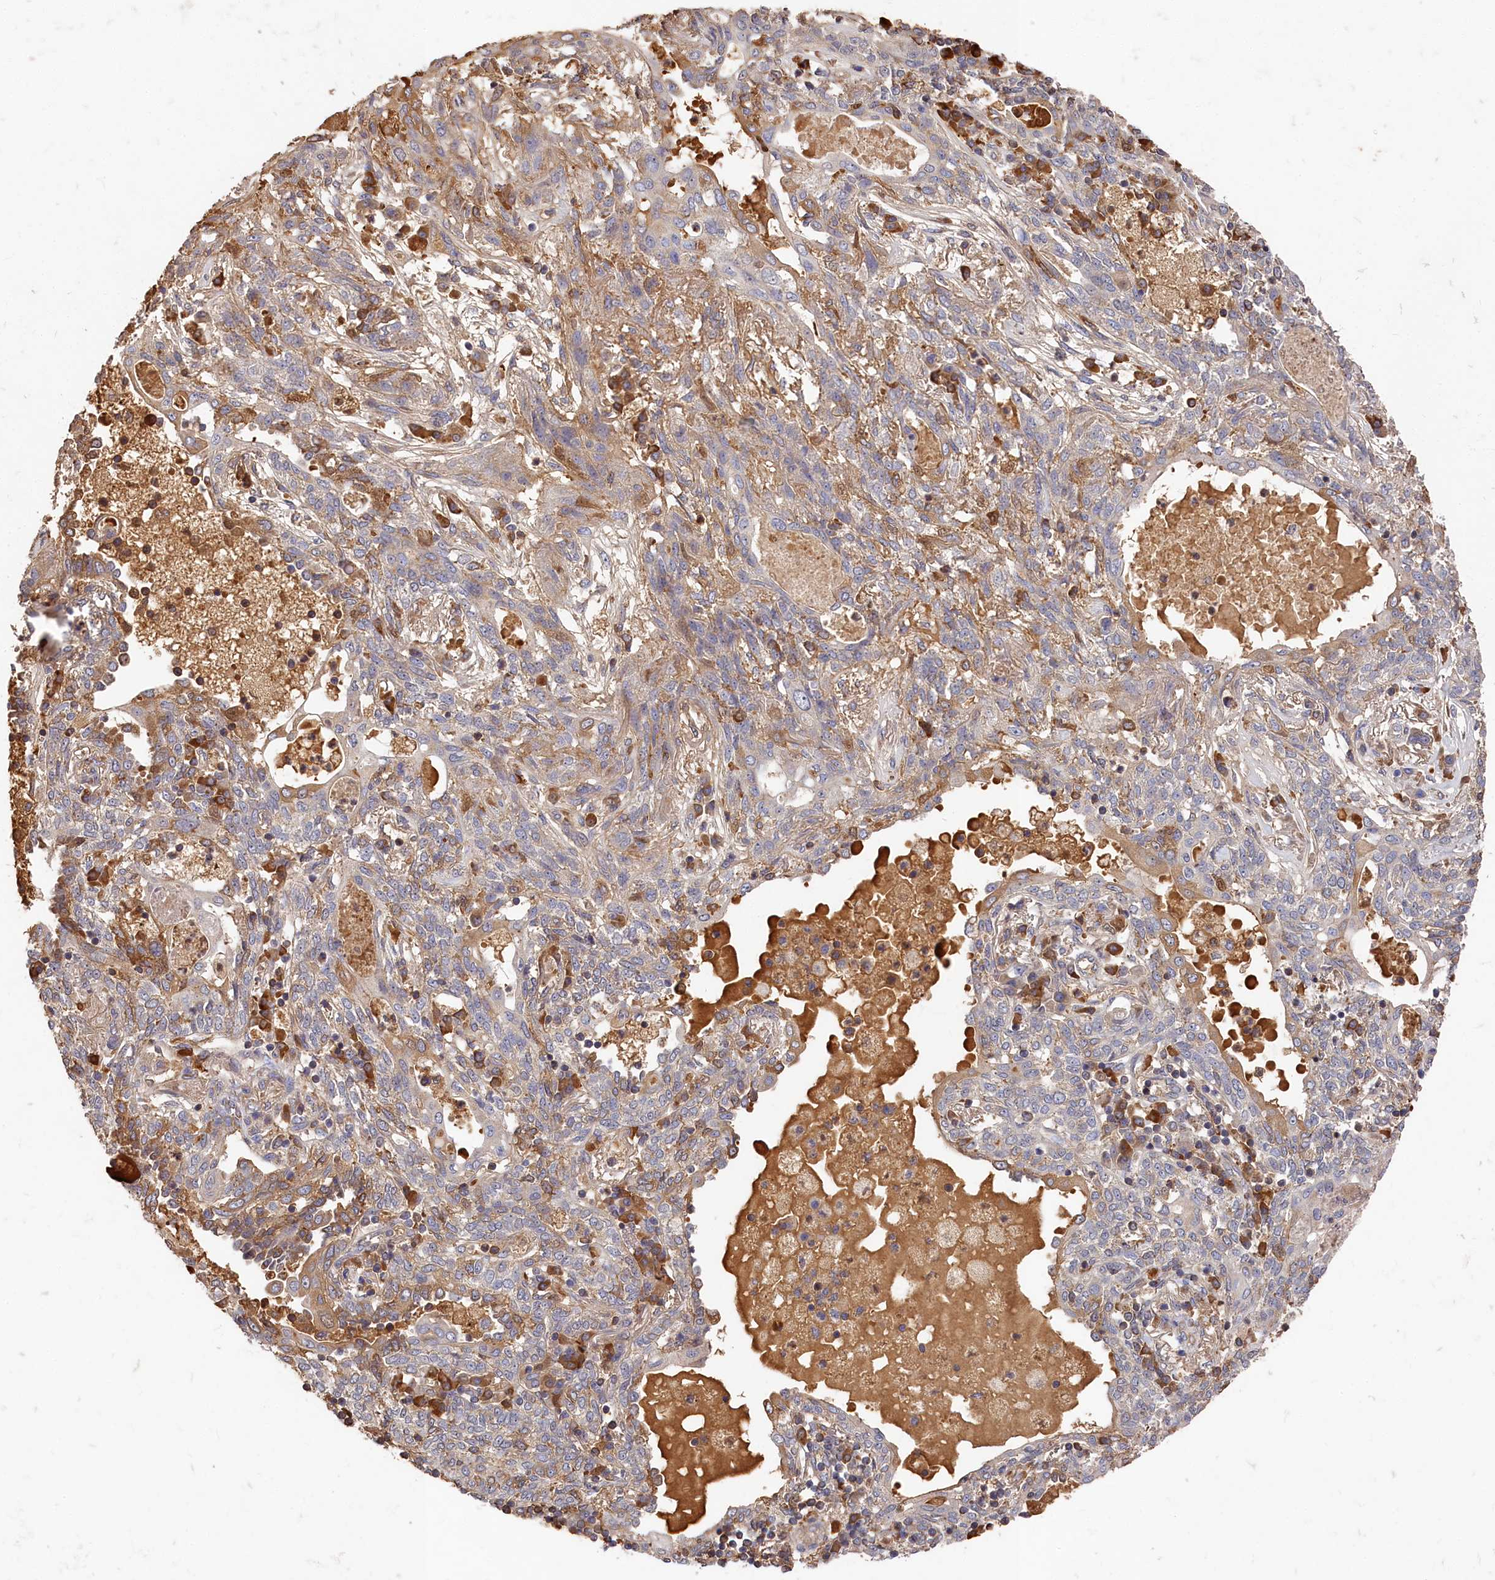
{"staining": {"intensity": "negative", "quantity": "none", "location": "none"}, "tissue": "lung cancer", "cell_type": "Tumor cells", "image_type": "cancer", "snomed": [{"axis": "morphology", "description": "Squamous cell carcinoma, NOS"}, {"axis": "topography", "description": "Lung"}], "caption": "IHC of lung cancer exhibits no expression in tumor cells.", "gene": "DHRS11", "patient": {"sex": "female", "age": 70}}